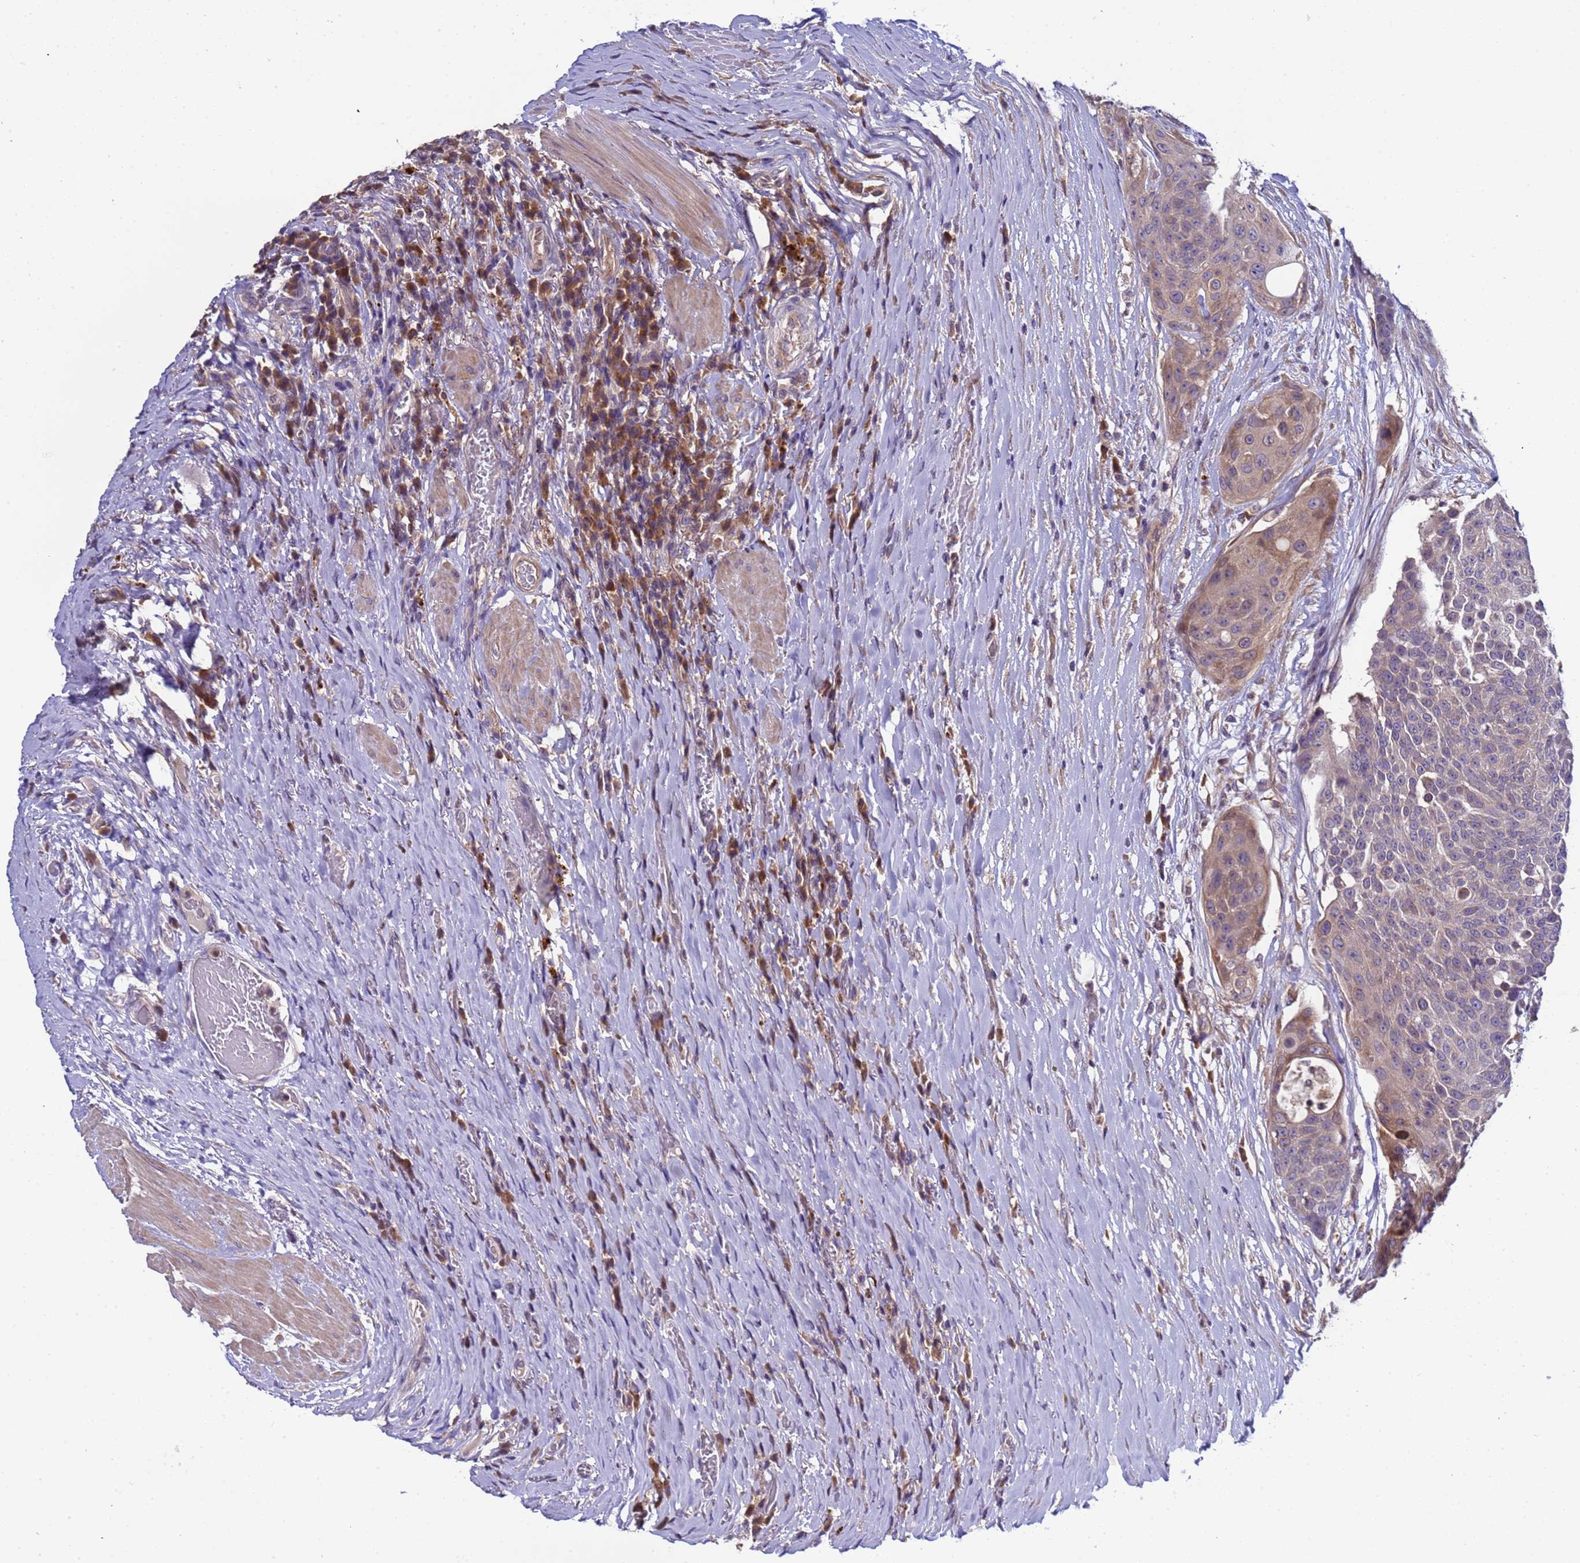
{"staining": {"intensity": "weak", "quantity": "25%-75%", "location": "cytoplasmic/membranous"}, "tissue": "urothelial cancer", "cell_type": "Tumor cells", "image_type": "cancer", "snomed": [{"axis": "morphology", "description": "Urothelial carcinoma, High grade"}, {"axis": "topography", "description": "Urinary bladder"}], "caption": "Human urothelial cancer stained with a protein marker shows weak staining in tumor cells.", "gene": "ELMOD2", "patient": {"sex": "female", "age": 63}}